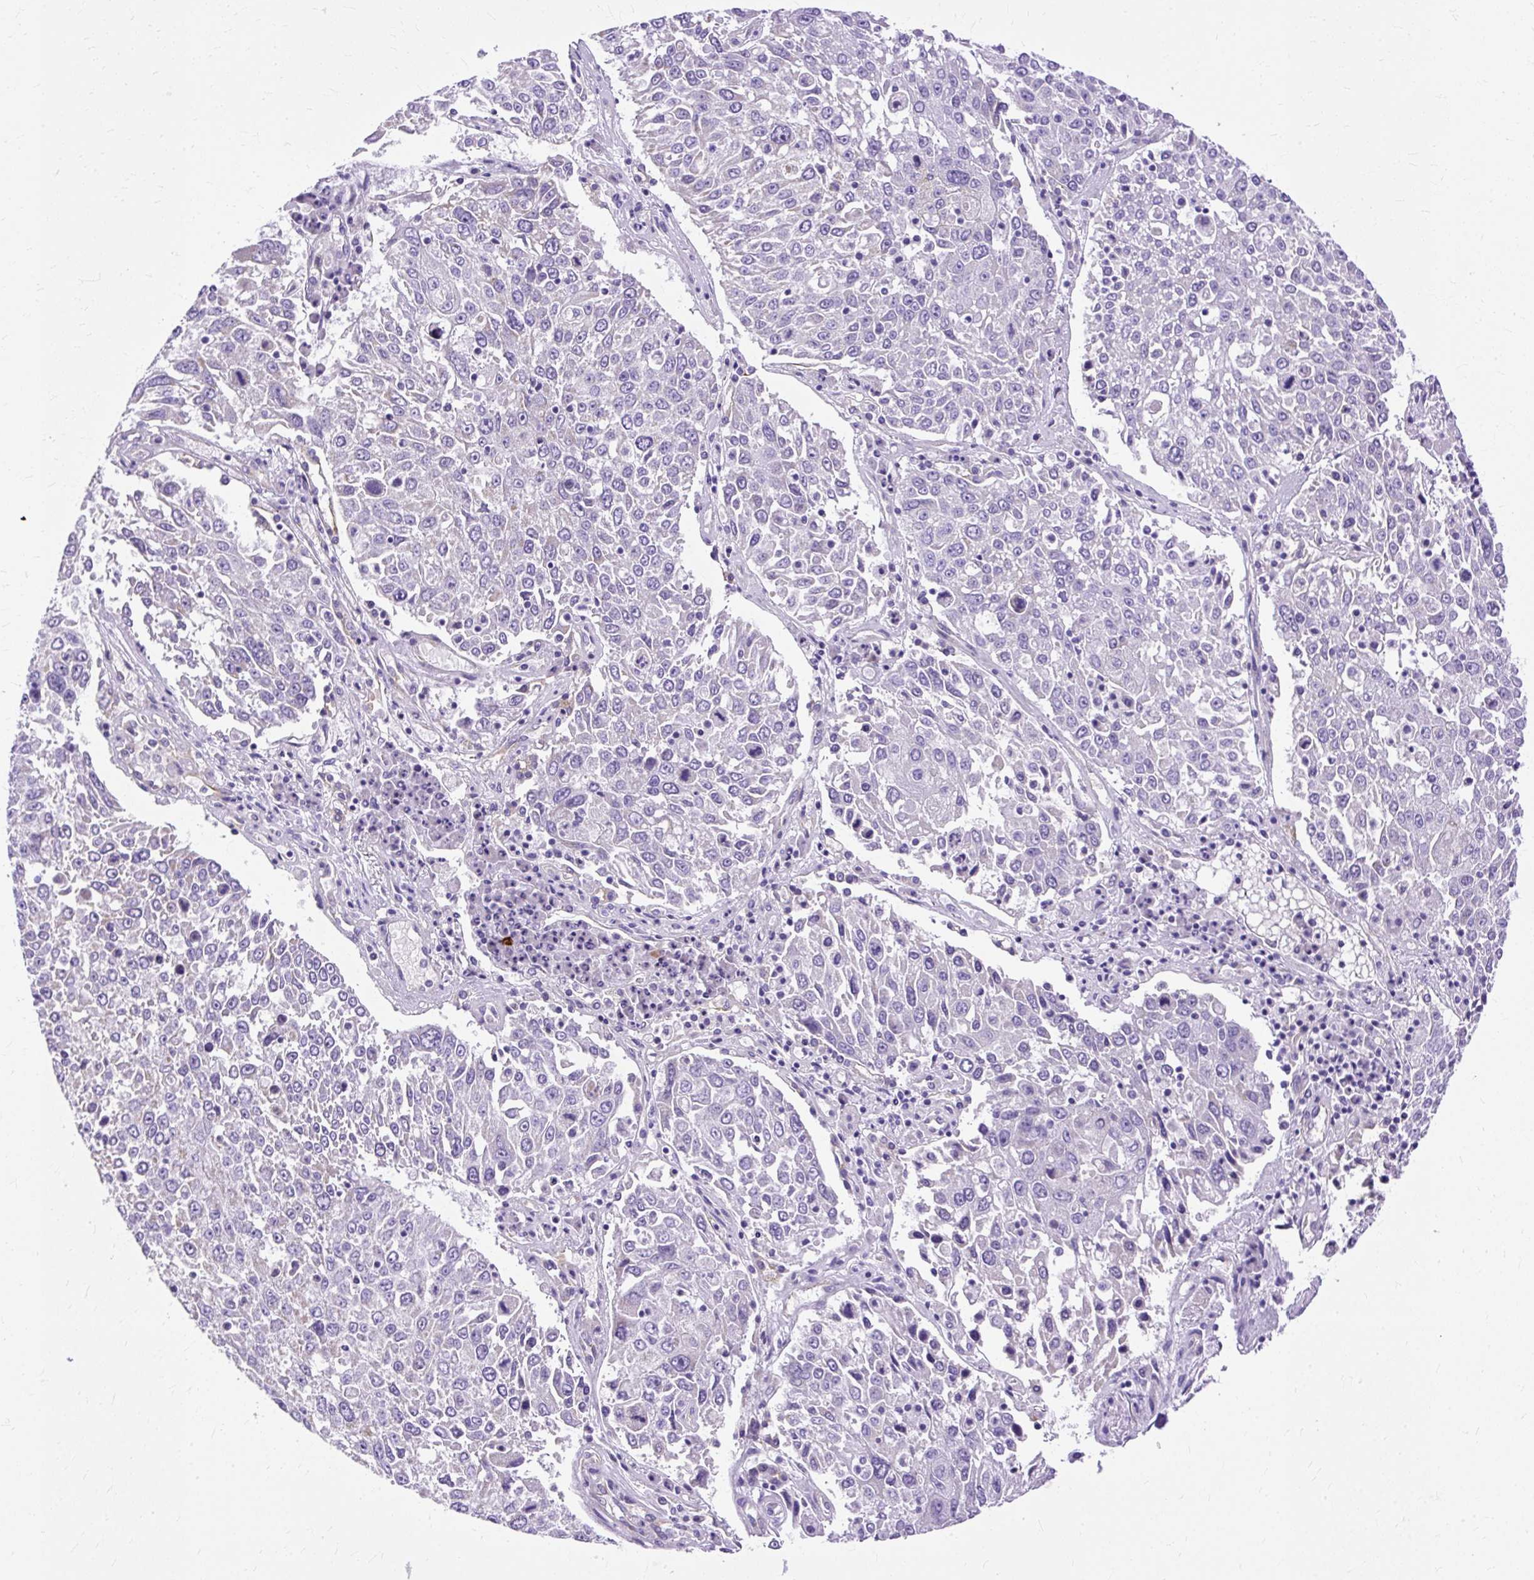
{"staining": {"intensity": "negative", "quantity": "none", "location": "none"}, "tissue": "lung cancer", "cell_type": "Tumor cells", "image_type": "cancer", "snomed": [{"axis": "morphology", "description": "Squamous cell carcinoma, NOS"}, {"axis": "topography", "description": "Lung"}], "caption": "Tumor cells show no significant protein staining in lung cancer.", "gene": "MYO6", "patient": {"sex": "male", "age": 65}}